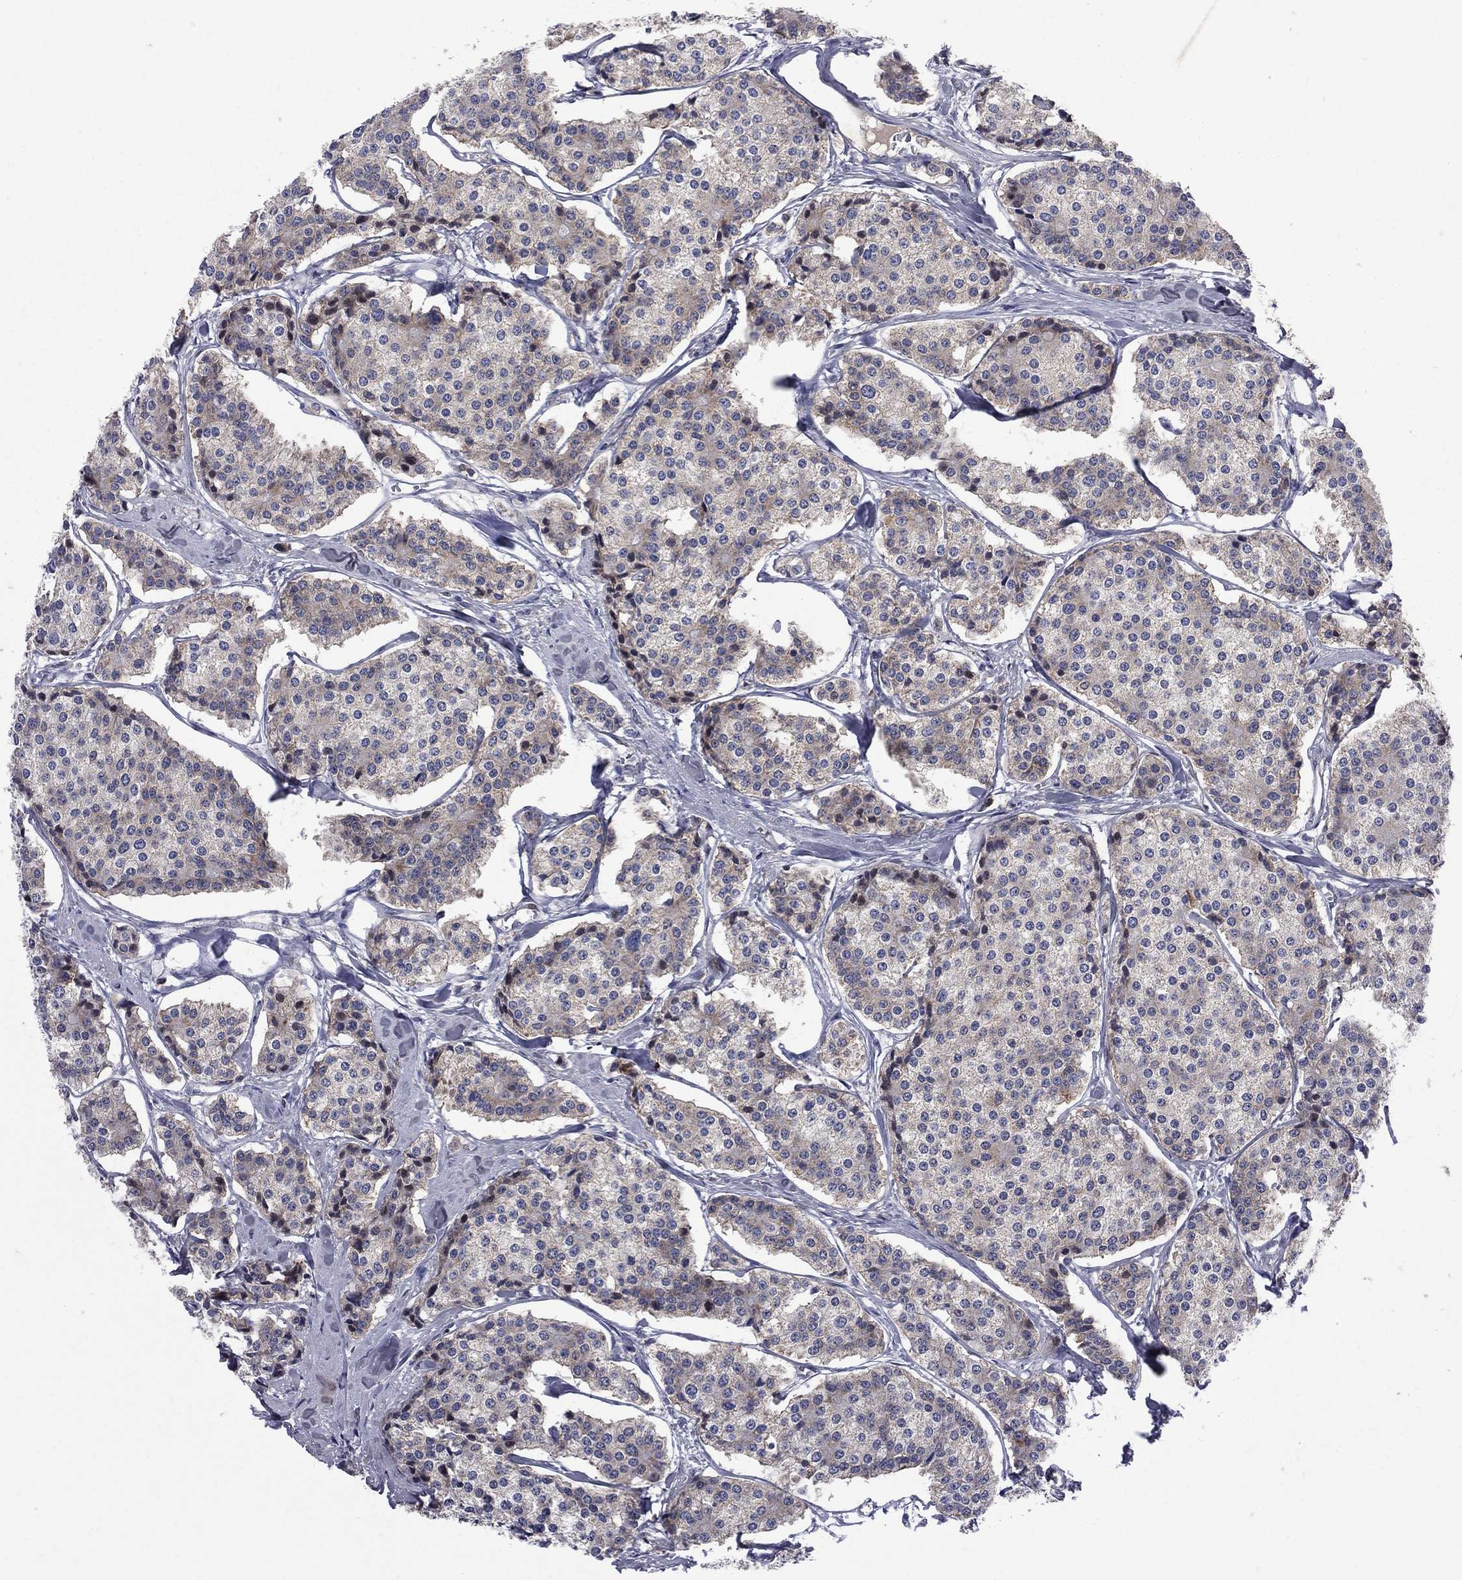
{"staining": {"intensity": "weak", "quantity": "<25%", "location": "cytoplasmic/membranous"}, "tissue": "carcinoid", "cell_type": "Tumor cells", "image_type": "cancer", "snomed": [{"axis": "morphology", "description": "Carcinoid, malignant, NOS"}, {"axis": "topography", "description": "Small intestine"}], "caption": "There is no significant expression in tumor cells of carcinoid (malignant).", "gene": "CNOT11", "patient": {"sex": "female", "age": 65}}